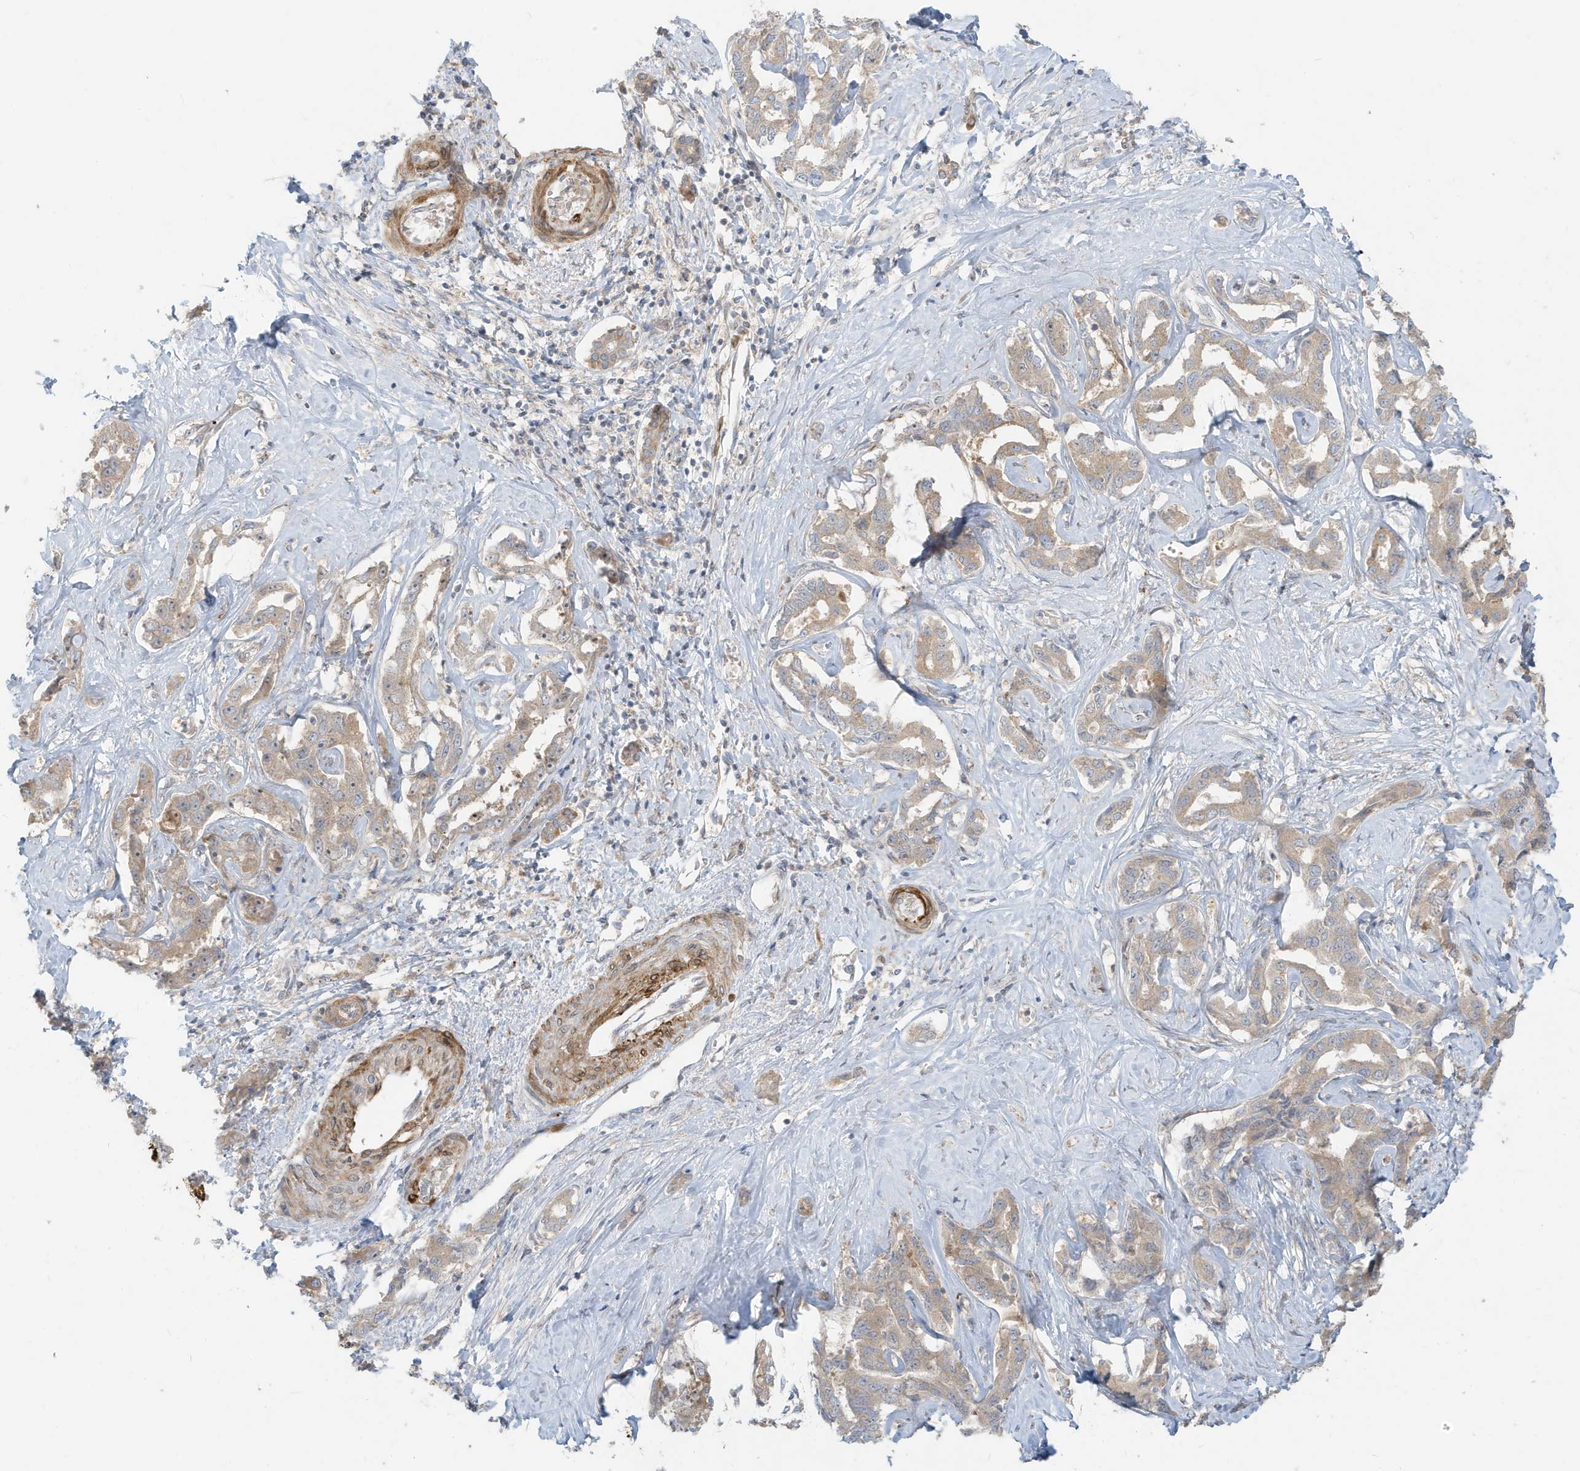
{"staining": {"intensity": "weak", "quantity": ">75%", "location": "cytoplasmic/membranous"}, "tissue": "liver cancer", "cell_type": "Tumor cells", "image_type": "cancer", "snomed": [{"axis": "morphology", "description": "Cholangiocarcinoma"}, {"axis": "topography", "description": "Liver"}], "caption": "Tumor cells show low levels of weak cytoplasmic/membranous staining in approximately >75% of cells in human liver cancer (cholangiocarcinoma).", "gene": "MCOLN1", "patient": {"sex": "male", "age": 59}}